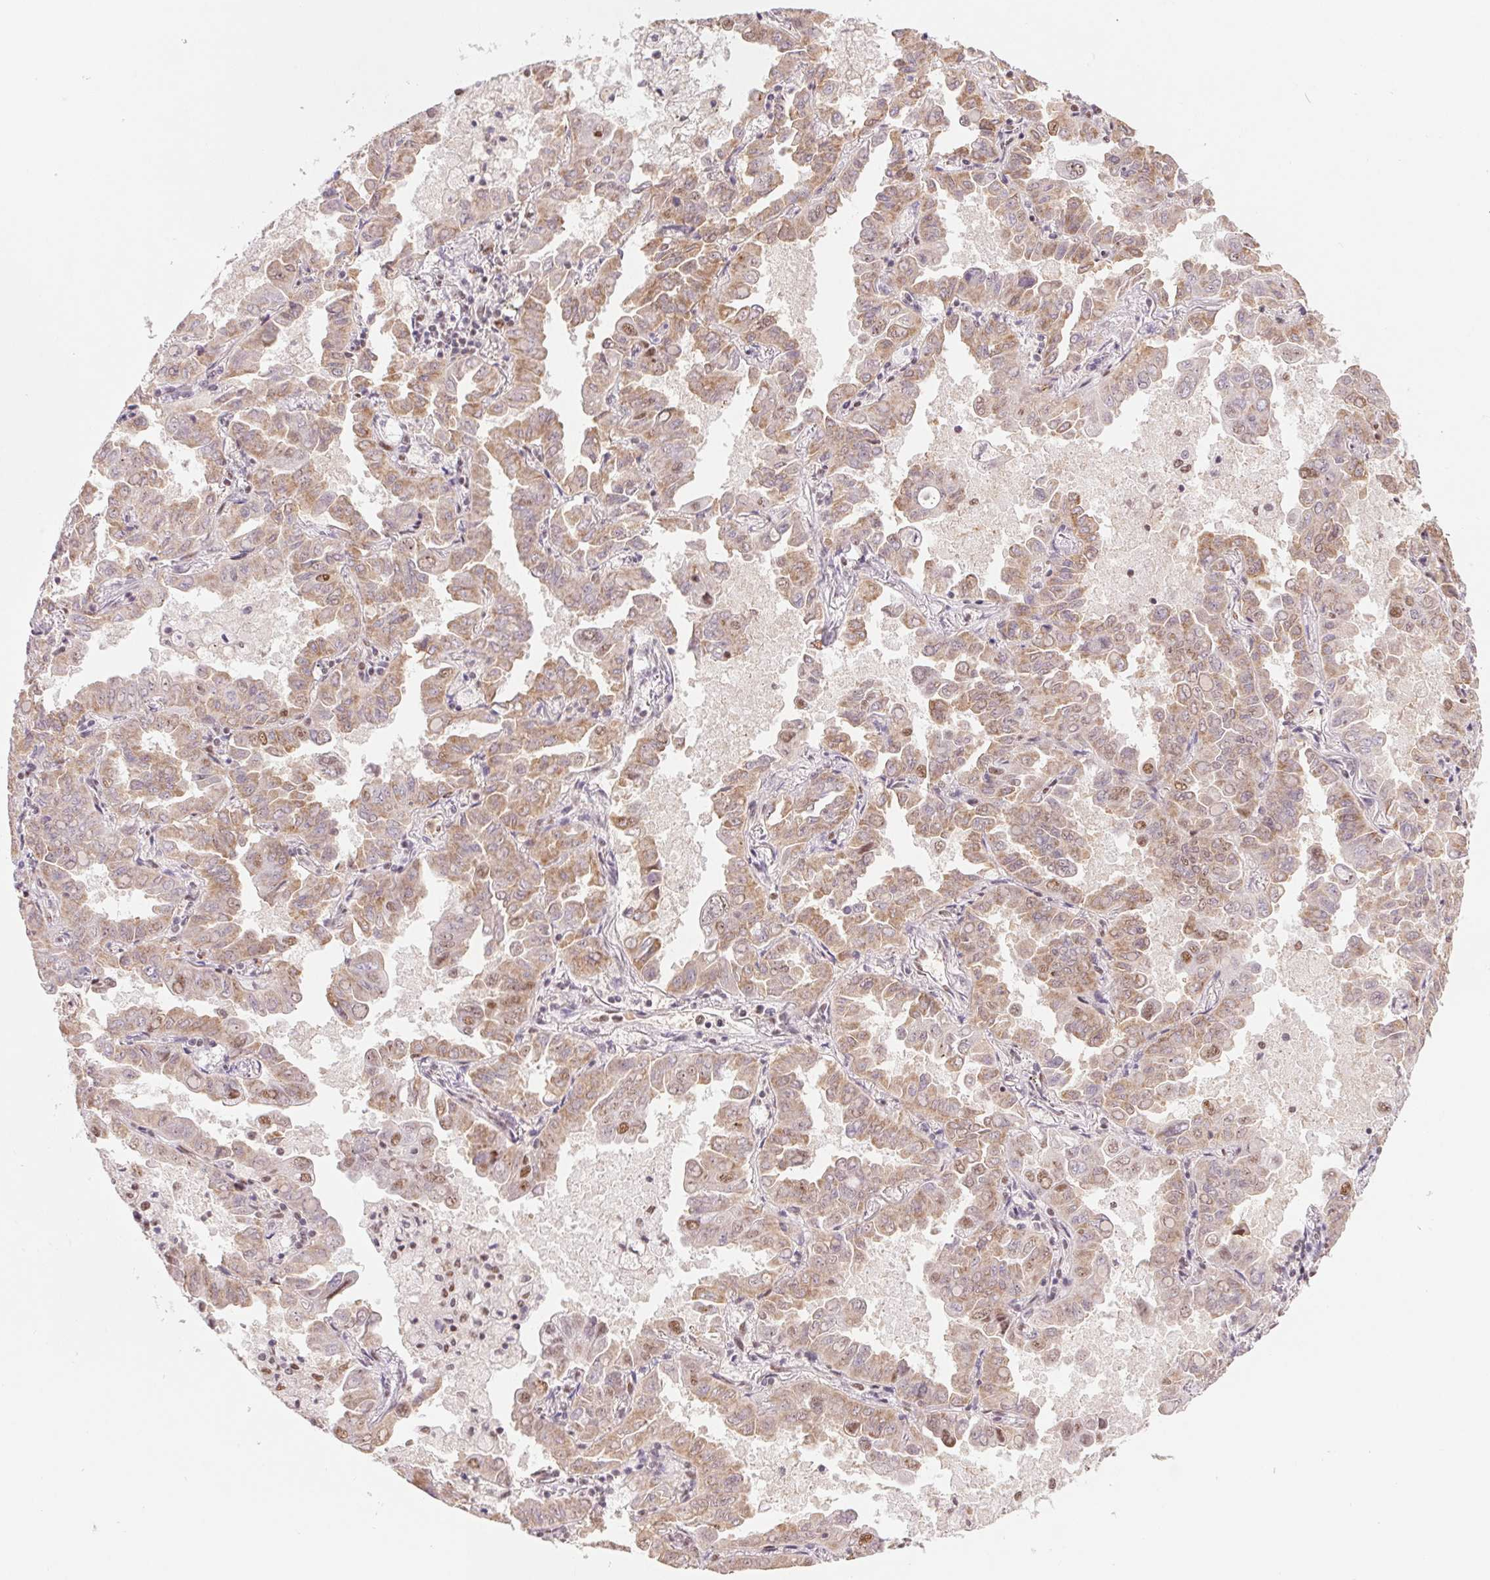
{"staining": {"intensity": "moderate", "quantity": ">75%", "location": "nuclear"}, "tissue": "lung cancer", "cell_type": "Tumor cells", "image_type": "cancer", "snomed": [{"axis": "morphology", "description": "Adenocarcinoma, NOS"}, {"axis": "topography", "description": "Lung"}], "caption": "The histopathology image shows staining of lung adenocarcinoma, revealing moderate nuclear protein expression (brown color) within tumor cells.", "gene": "SREK1", "patient": {"sex": "male", "age": 64}}